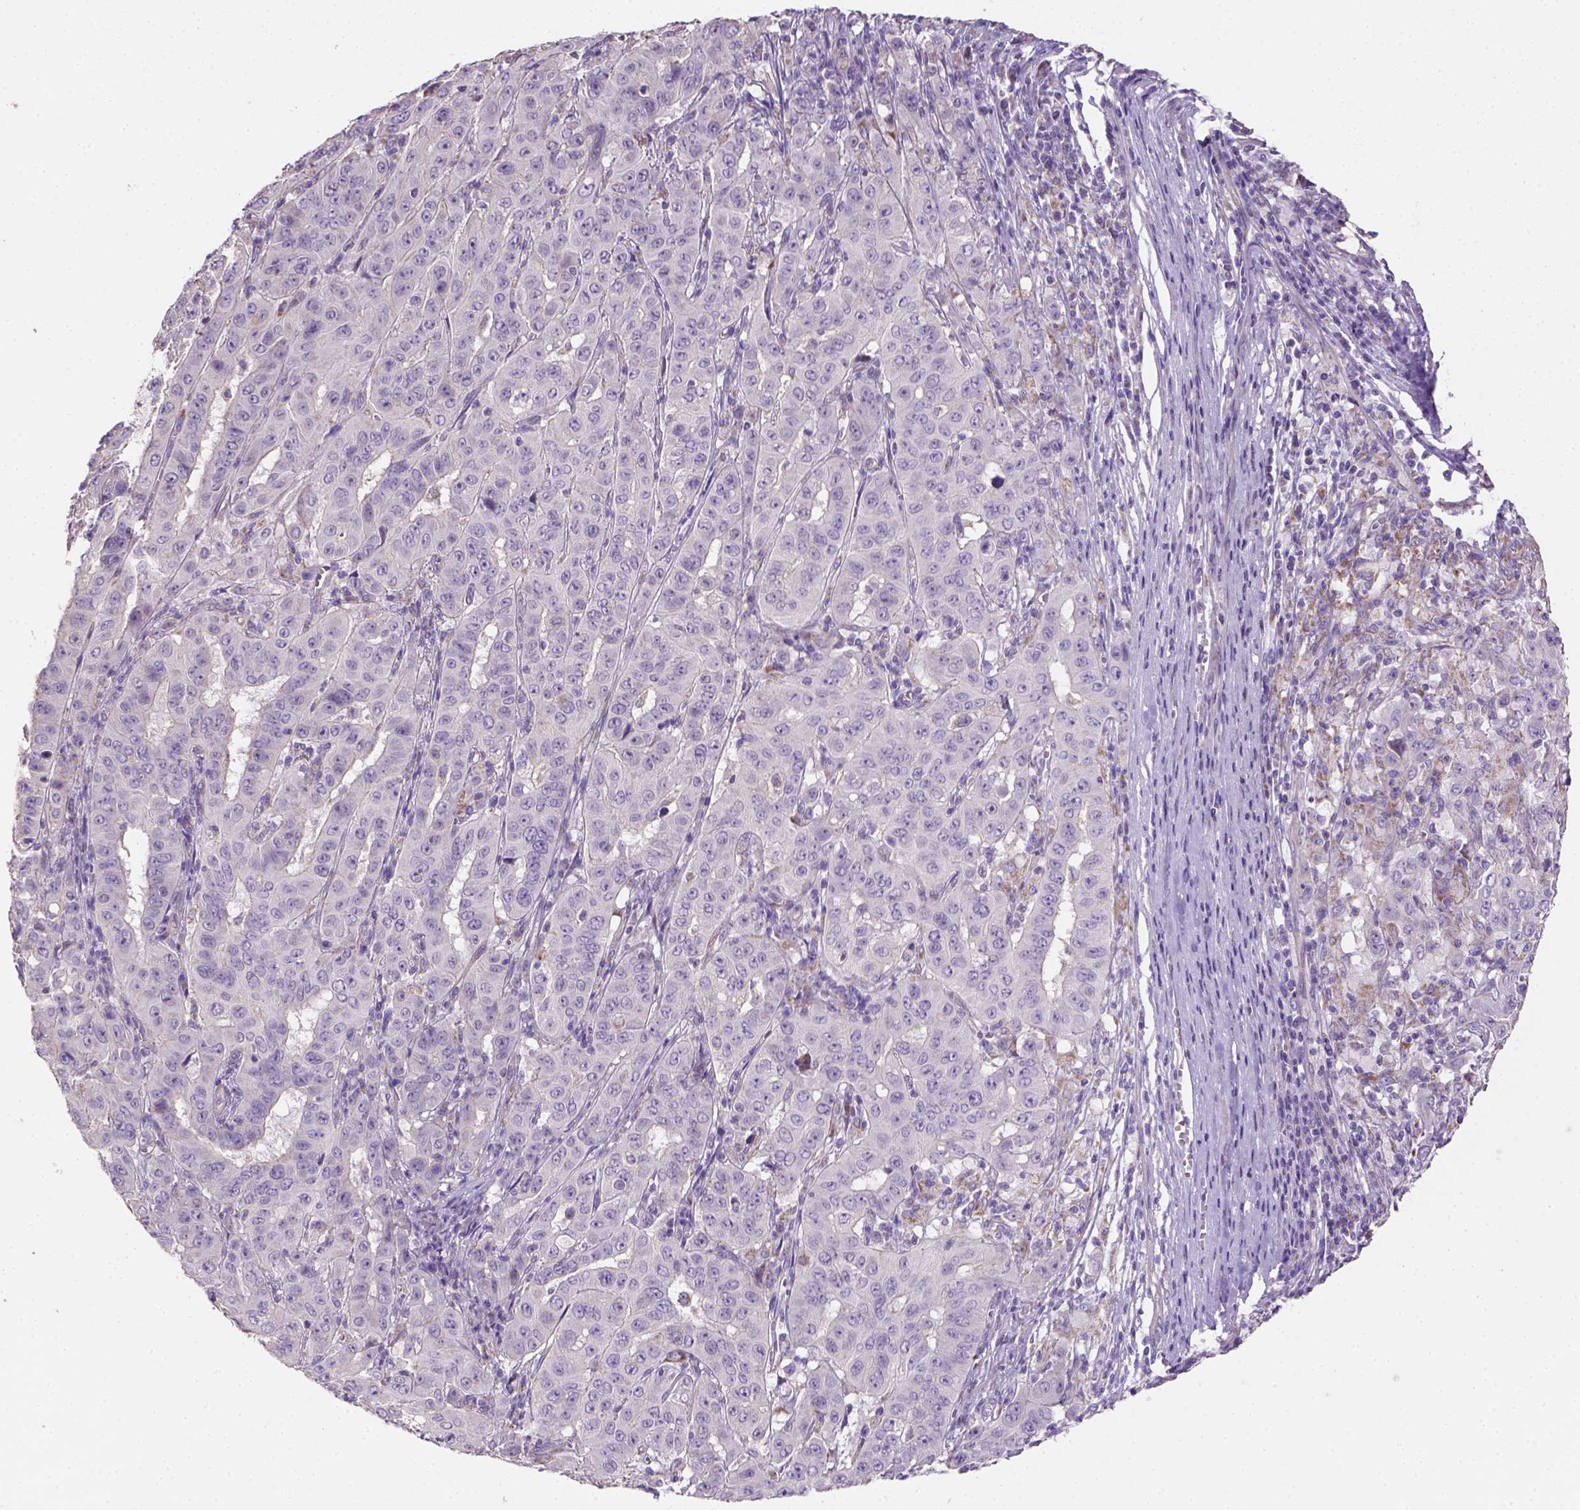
{"staining": {"intensity": "negative", "quantity": "none", "location": "none"}, "tissue": "pancreatic cancer", "cell_type": "Tumor cells", "image_type": "cancer", "snomed": [{"axis": "morphology", "description": "Adenocarcinoma, NOS"}, {"axis": "topography", "description": "Pancreas"}], "caption": "An immunohistochemistry (IHC) histopathology image of pancreatic cancer (adenocarcinoma) is shown. There is no staining in tumor cells of pancreatic cancer (adenocarcinoma).", "gene": "HTRA1", "patient": {"sex": "male", "age": 63}}